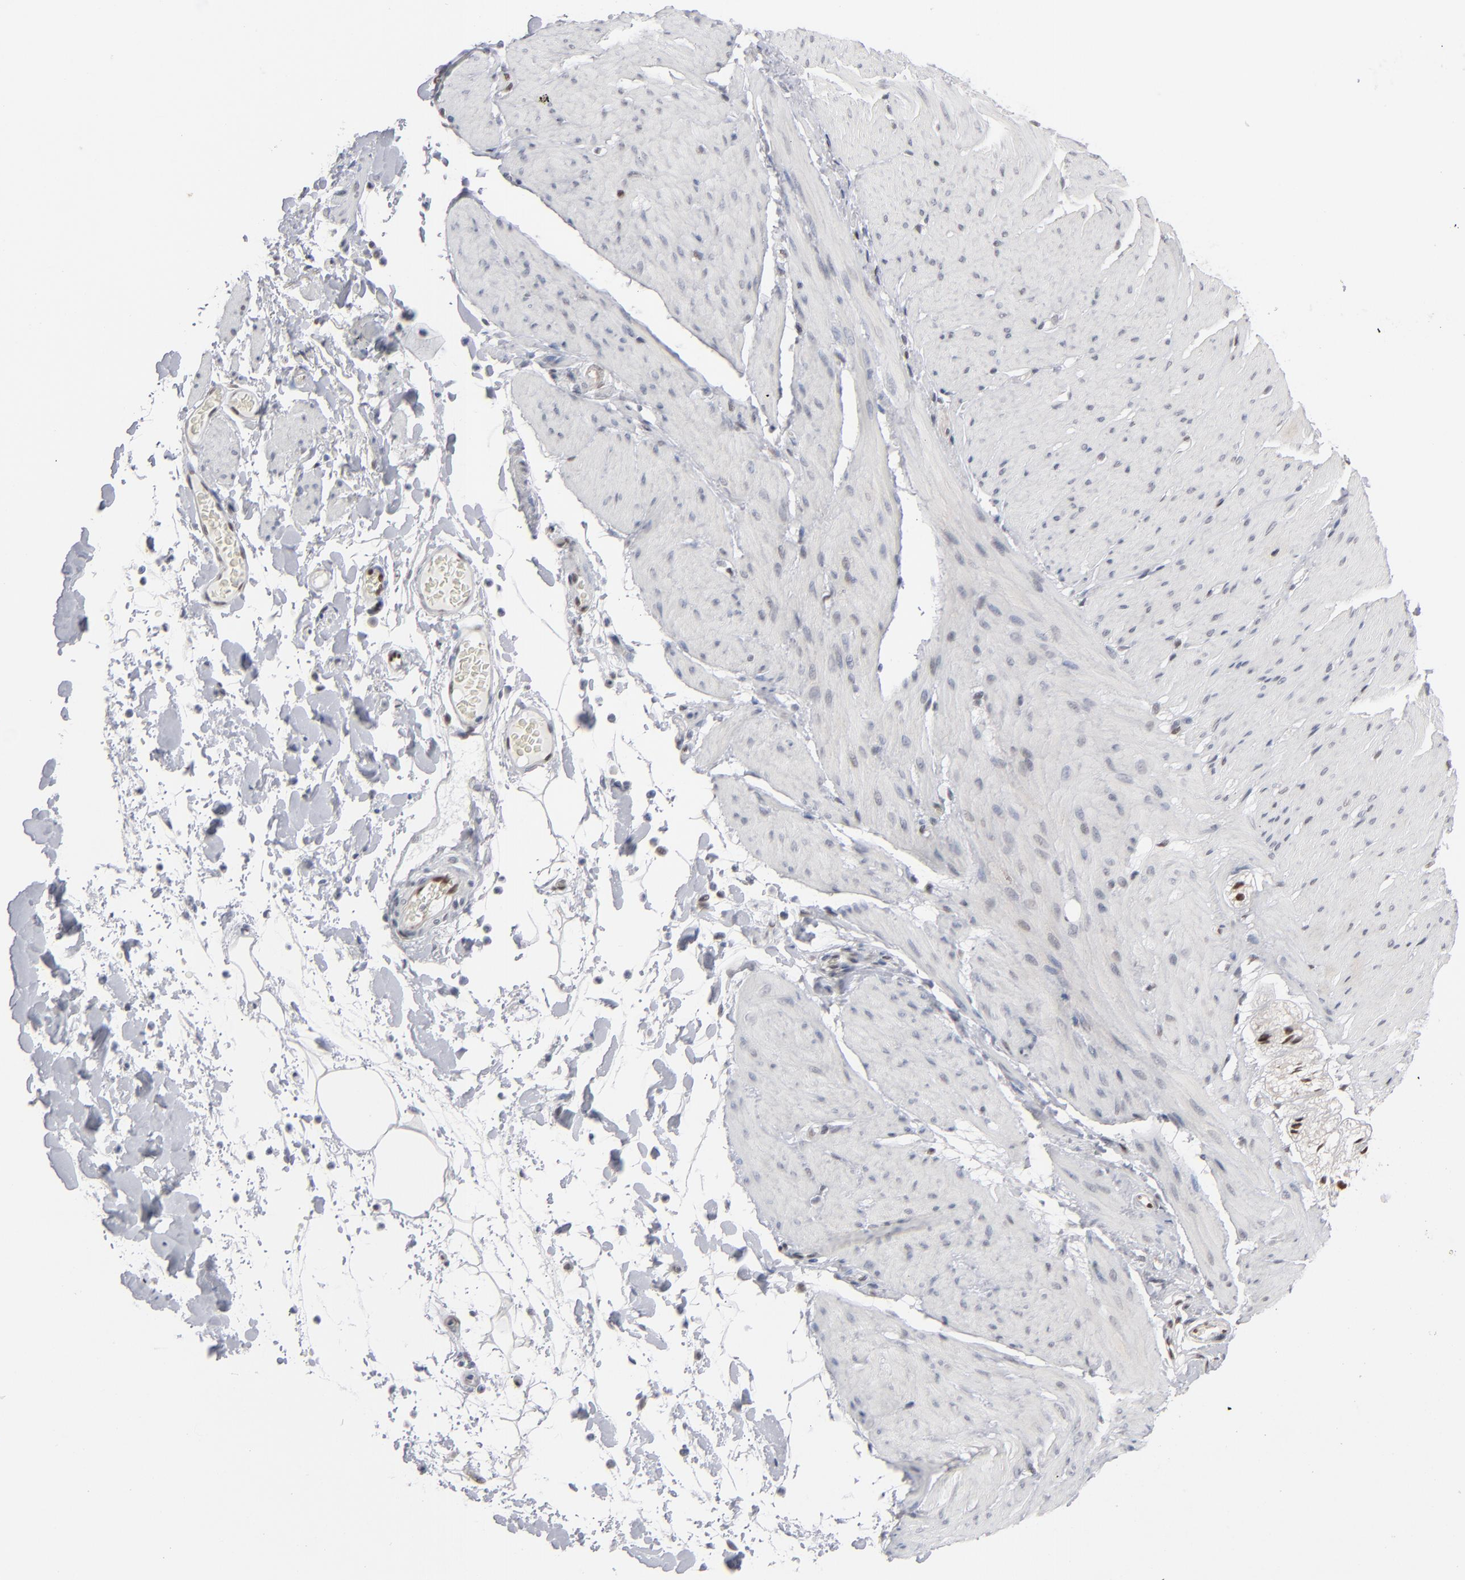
{"staining": {"intensity": "negative", "quantity": "none", "location": "none"}, "tissue": "smooth muscle", "cell_type": "Smooth muscle cells", "image_type": "normal", "snomed": [{"axis": "morphology", "description": "Normal tissue, NOS"}, {"axis": "topography", "description": "Smooth muscle"}, {"axis": "topography", "description": "Colon"}], "caption": "IHC histopathology image of benign human smooth muscle stained for a protein (brown), which demonstrates no staining in smooth muscle cells. (Stains: DAB (3,3'-diaminobenzidine) immunohistochemistry with hematoxylin counter stain, Microscopy: brightfield microscopy at high magnification).", "gene": "IRF9", "patient": {"sex": "male", "age": 67}}